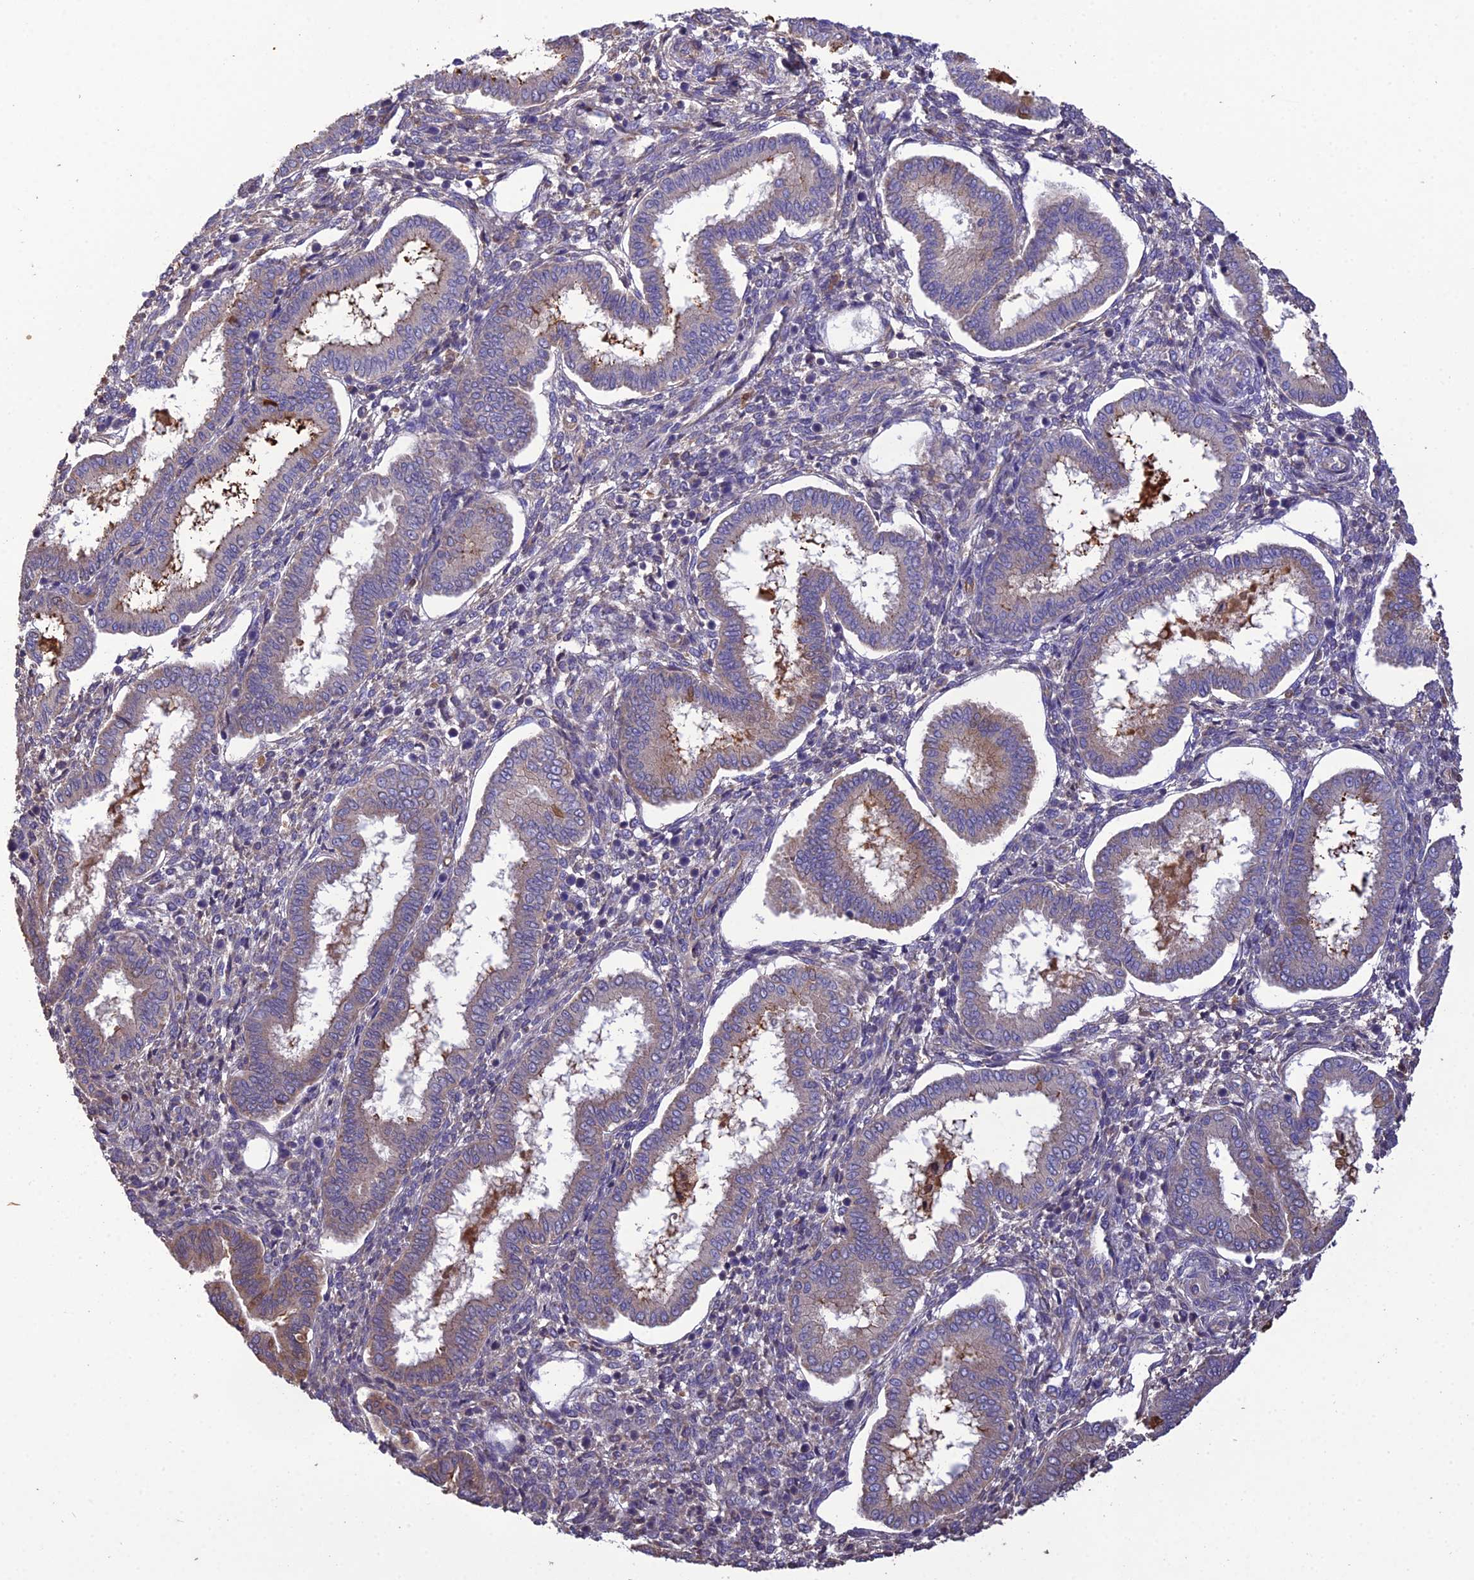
{"staining": {"intensity": "moderate", "quantity": "<25%", "location": "cytoplasmic/membranous"}, "tissue": "endometrium", "cell_type": "Cells in endometrial stroma", "image_type": "normal", "snomed": [{"axis": "morphology", "description": "Normal tissue, NOS"}, {"axis": "topography", "description": "Endometrium"}], "caption": "Protein analysis of unremarkable endometrium reveals moderate cytoplasmic/membranous staining in approximately <25% of cells in endometrial stroma.", "gene": "MIOS", "patient": {"sex": "female", "age": 24}}